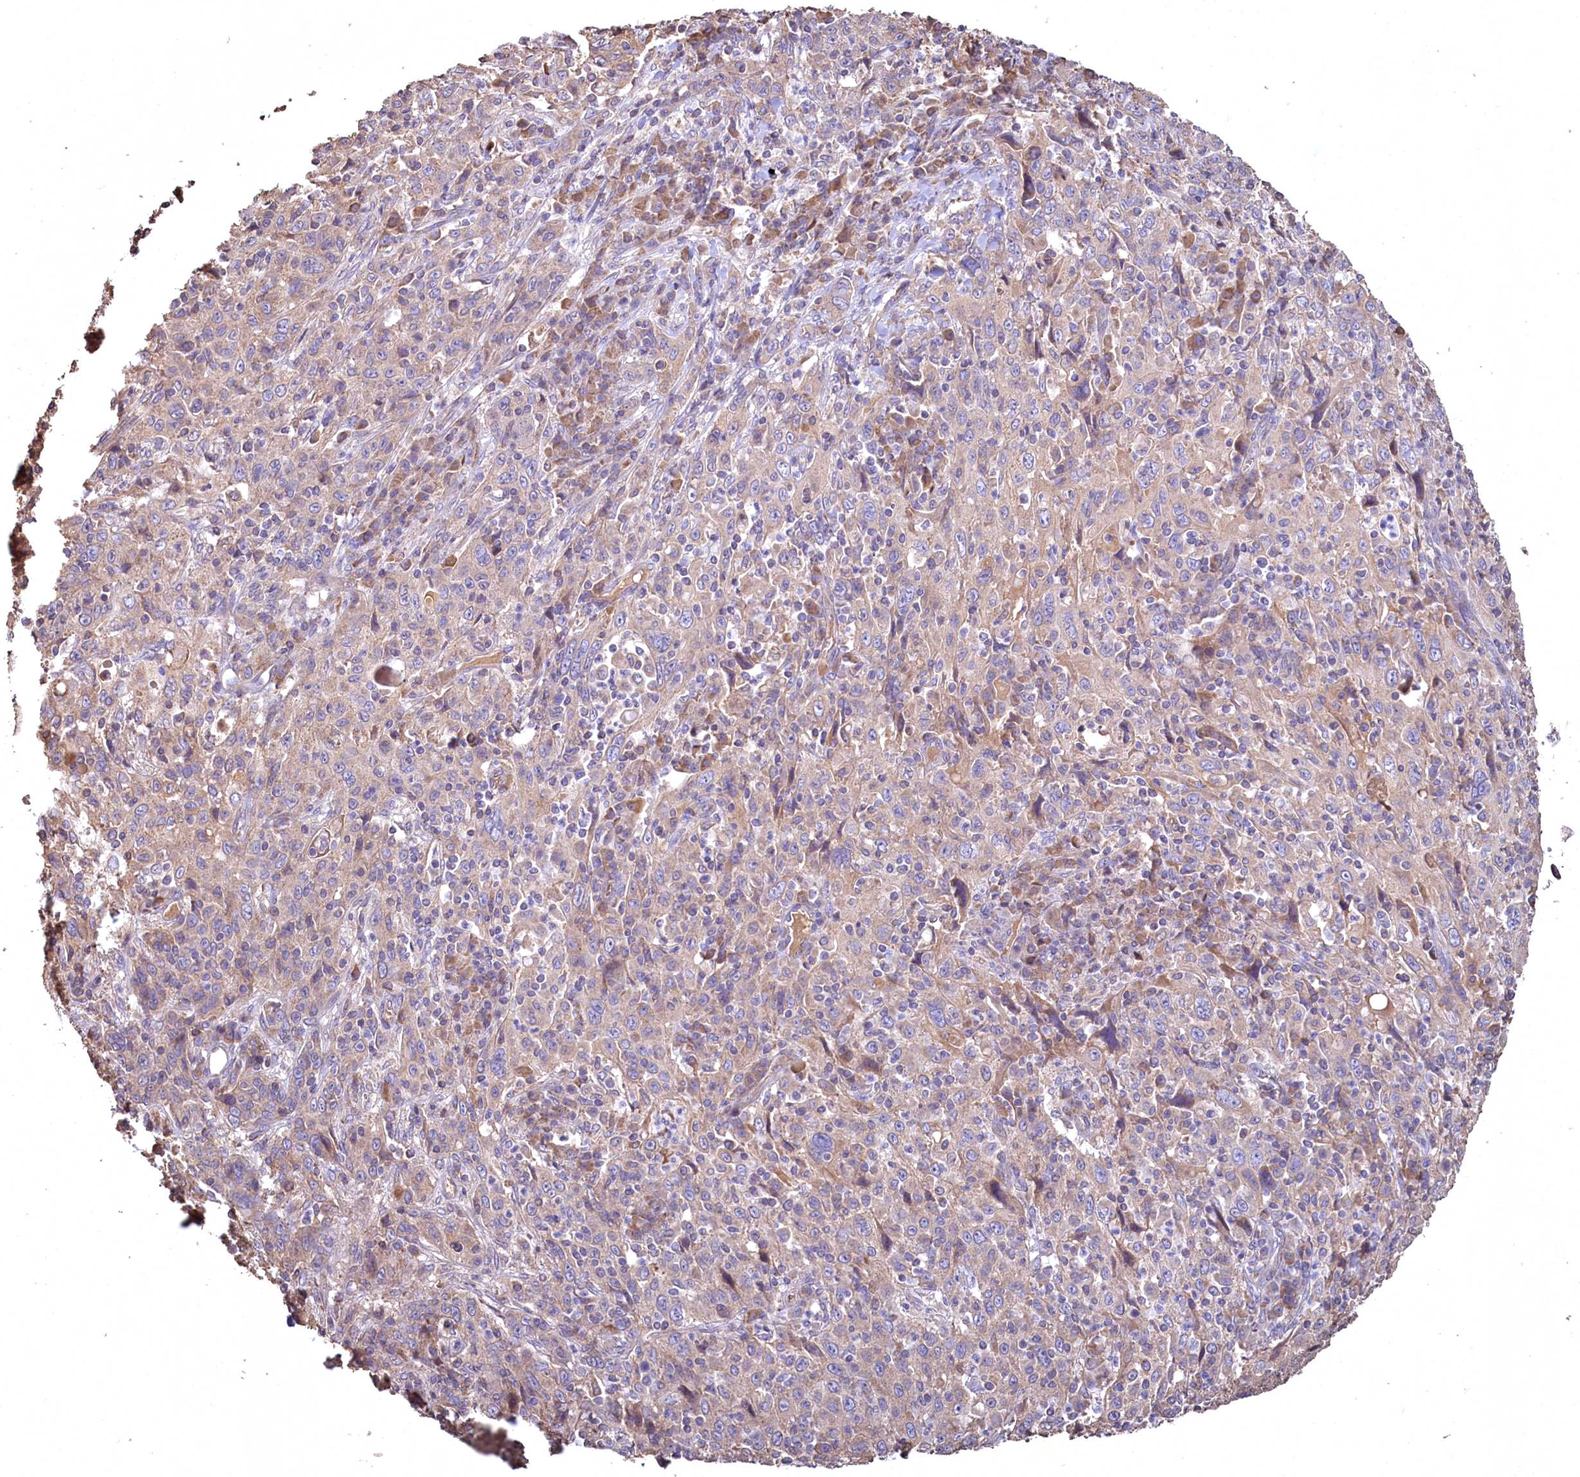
{"staining": {"intensity": "weak", "quantity": "<25%", "location": "cytoplasmic/membranous"}, "tissue": "cervical cancer", "cell_type": "Tumor cells", "image_type": "cancer", "snomed": [{"axis": "morphology", "description": "Squamous cell carcinoma, NOS"}, {"axis": "topography", "description": "Cervix"}], "caption": "Immunohistochemical staining of cervical cancer demonstrates no significant expression in tumor cells.", "gene": "FUNDC1", "patient": {"sex": "female", "age": 46}}